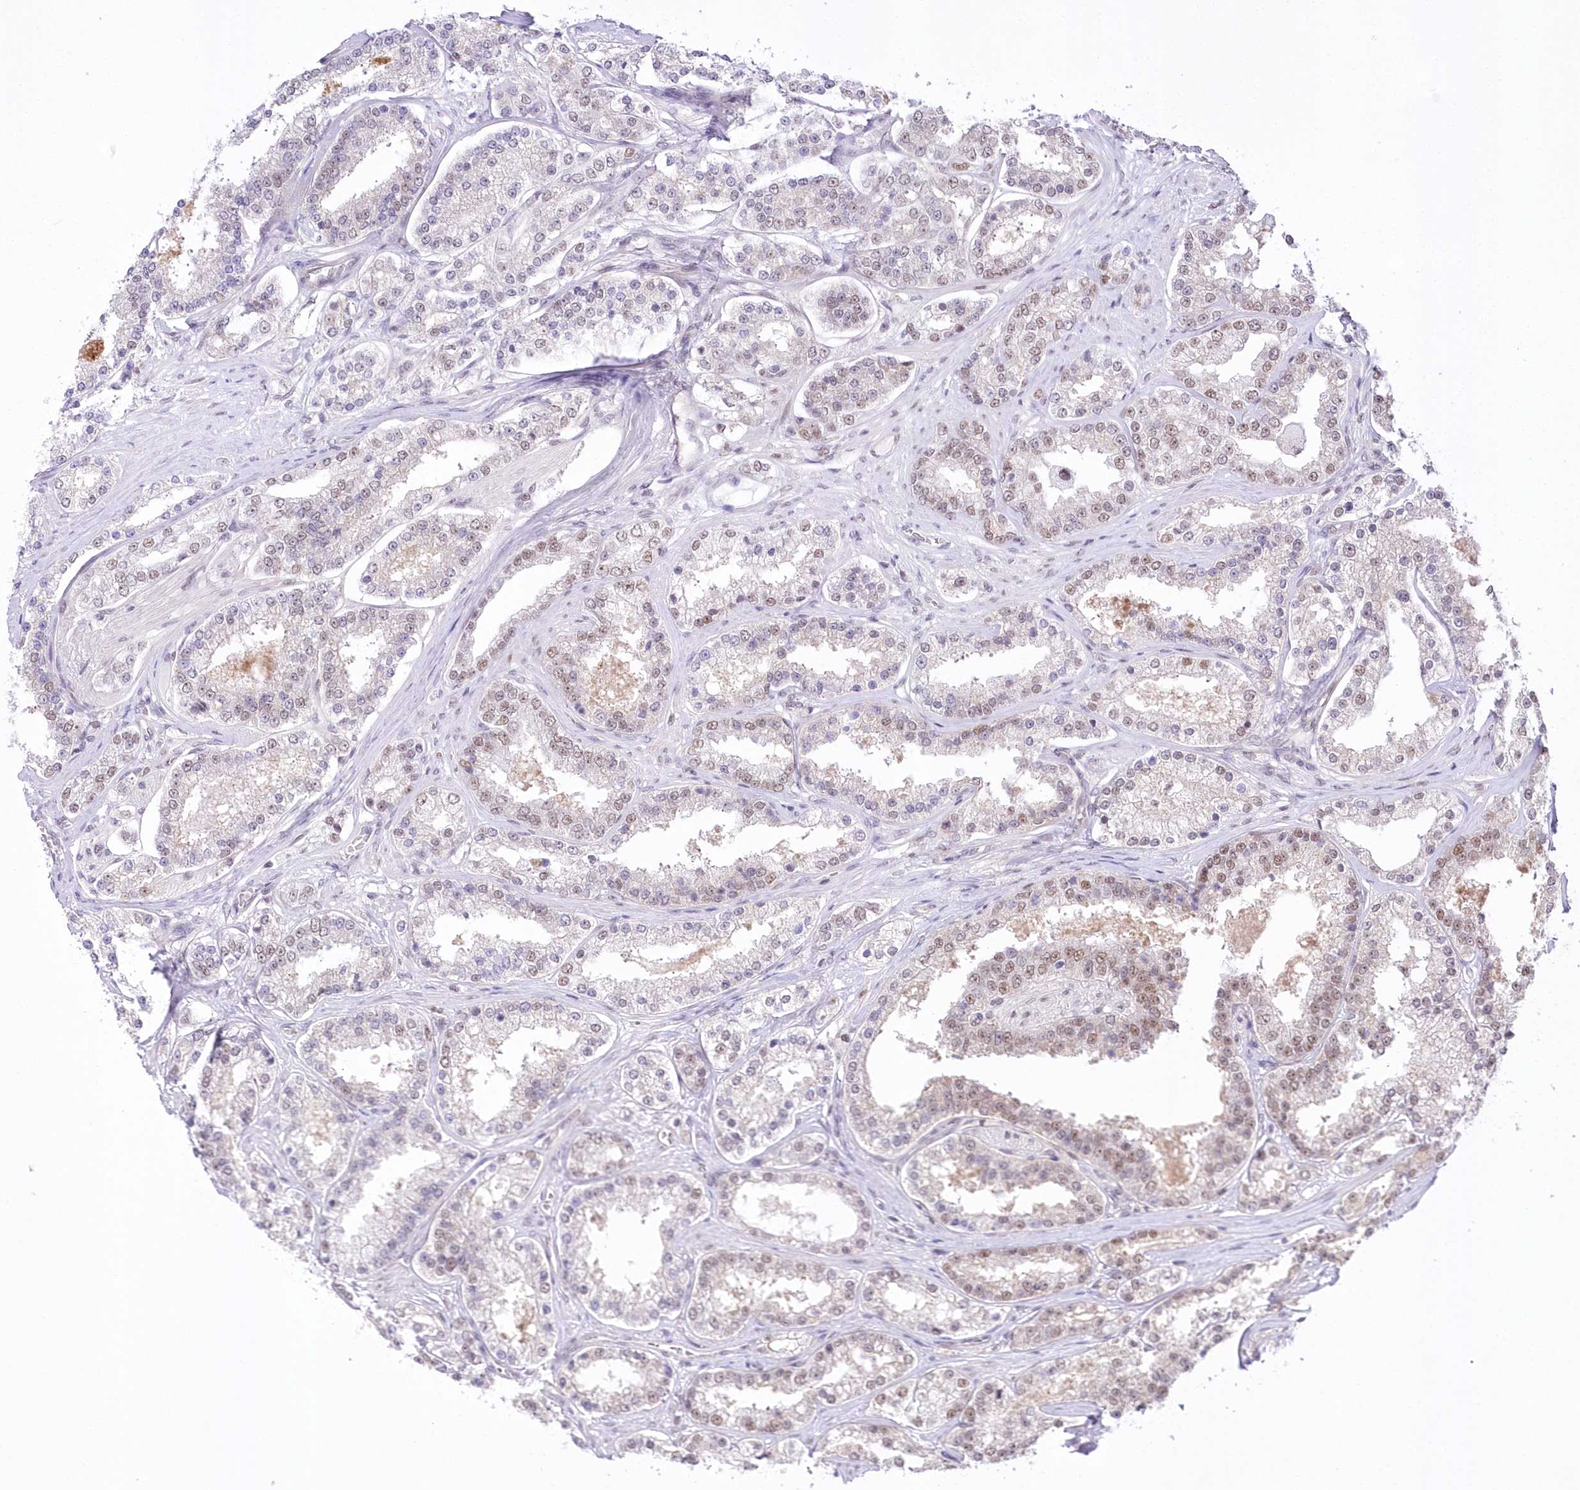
{"staining": {"intensity": "weak", "quantity": "25%-75%", "location": "nuclear"}, "tissue": "prostate cancer", "cell_type": "Tumor cells", "image_type": "cancer", "snomed": [{"axis": "morphology", "description": "Normal tissue, NOS"}, {"axis": "morphology", "description": "Adenocarcinoma, High grade"}, {"axis": "topography", "description": "Prostate"}], "caption": "Human prostate adenocarcinoma (high-grade) stained with a protein marker displays weak staining in tumor cells.", "gene": "NSUN2", "patient": {"sex": "male", "age": 83}}